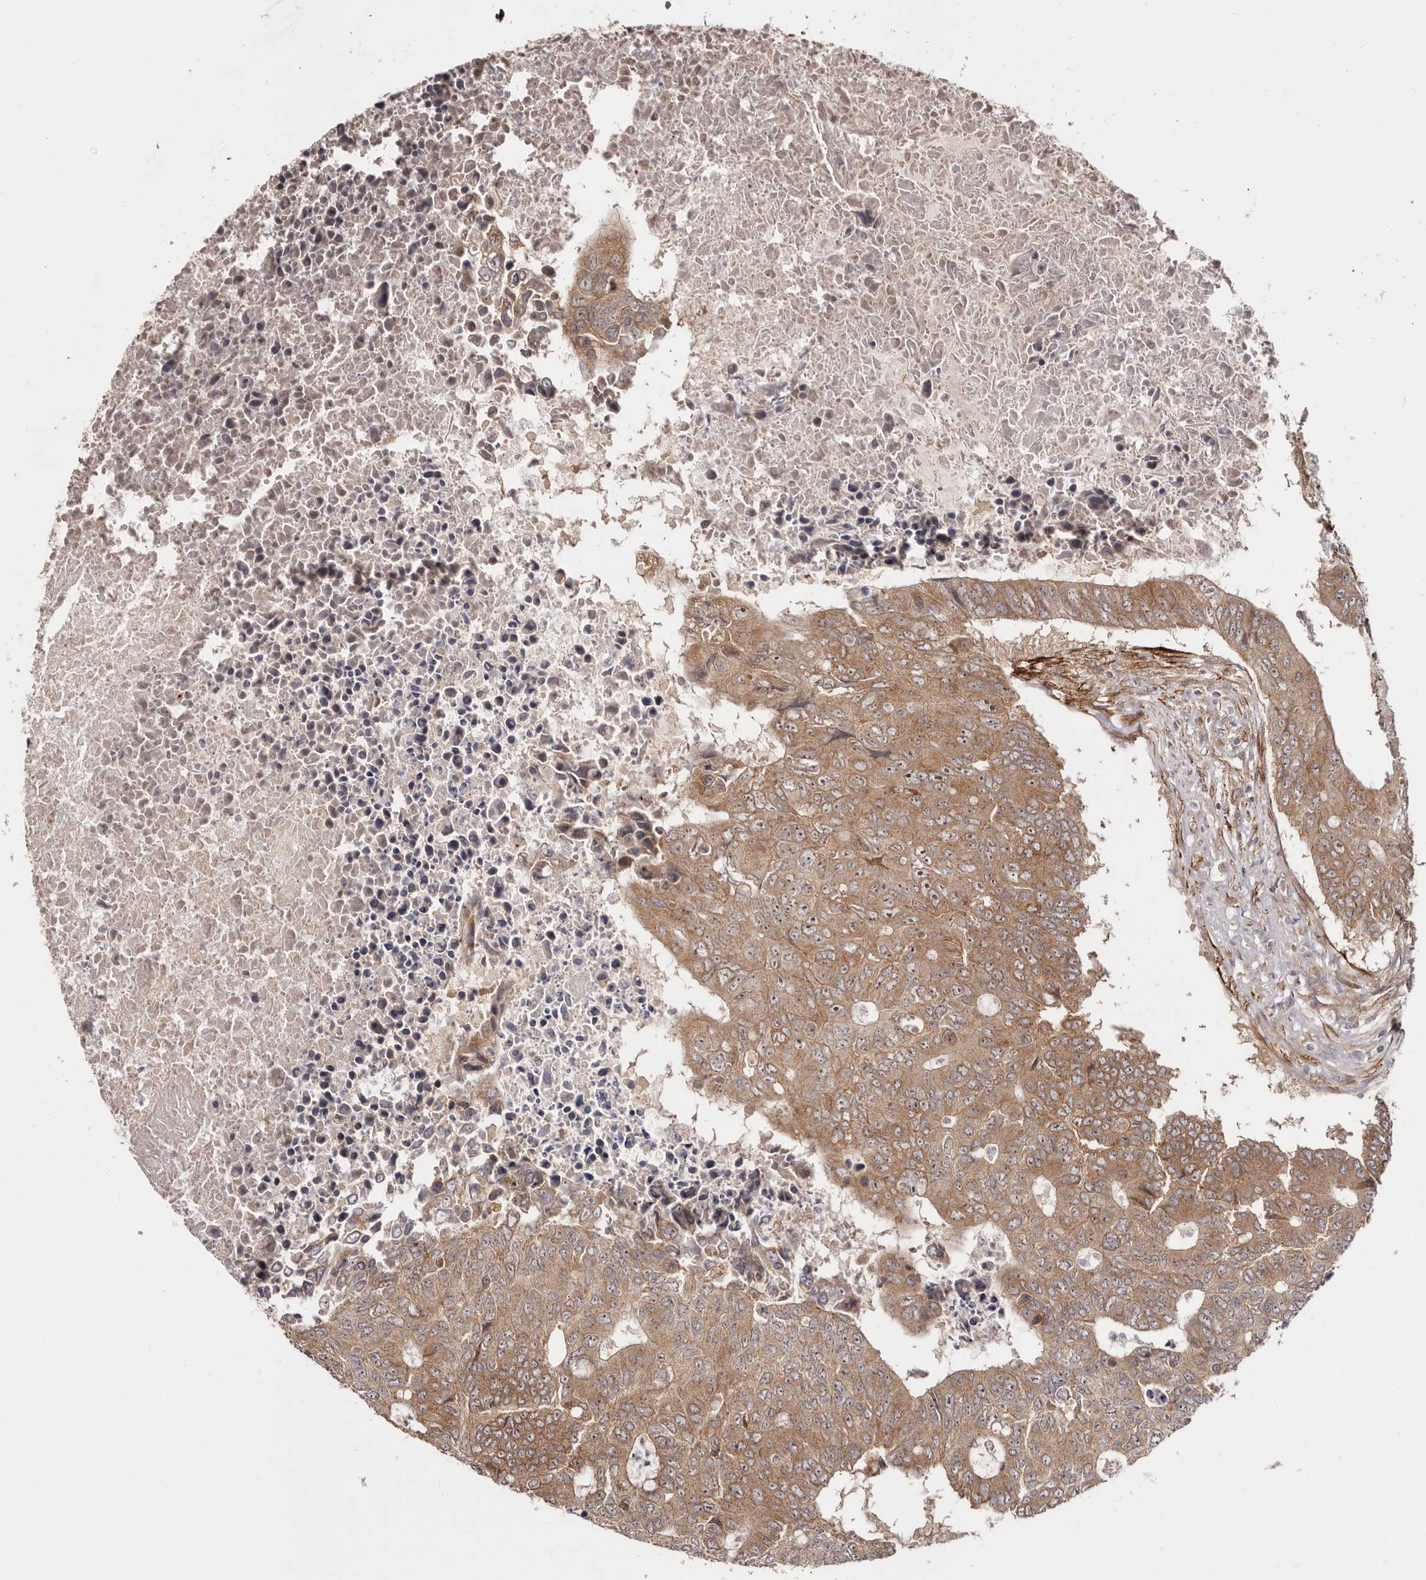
{"staining": {"intensity": "moderate", "quantity": ">75%", "location": "cytoplasmic/membranous,nuclear"}, "tissue": "colorectal cancer", "cell_type": "Tumor cells", "image_type": "cancer", "snomed": [{"axis": "morphology", "description": "Adenocarcinoma, NOS"}, {"axis": "topography", "description": "Colon"}], "caption": "Immunohistochemistry (IHC) histopathology image of neoplastic tissue: colorectal cancer stained using immunohistochemistry displays medium levels of moderate protein expression localized specifically in the cytoplasmic/membranous and nuclear of tumor cells, appearing as a cytoplasmic/membranous and nuclear brown color.", "gene": "MICAL2", "patient": {"sex": "male", "age": 87}}